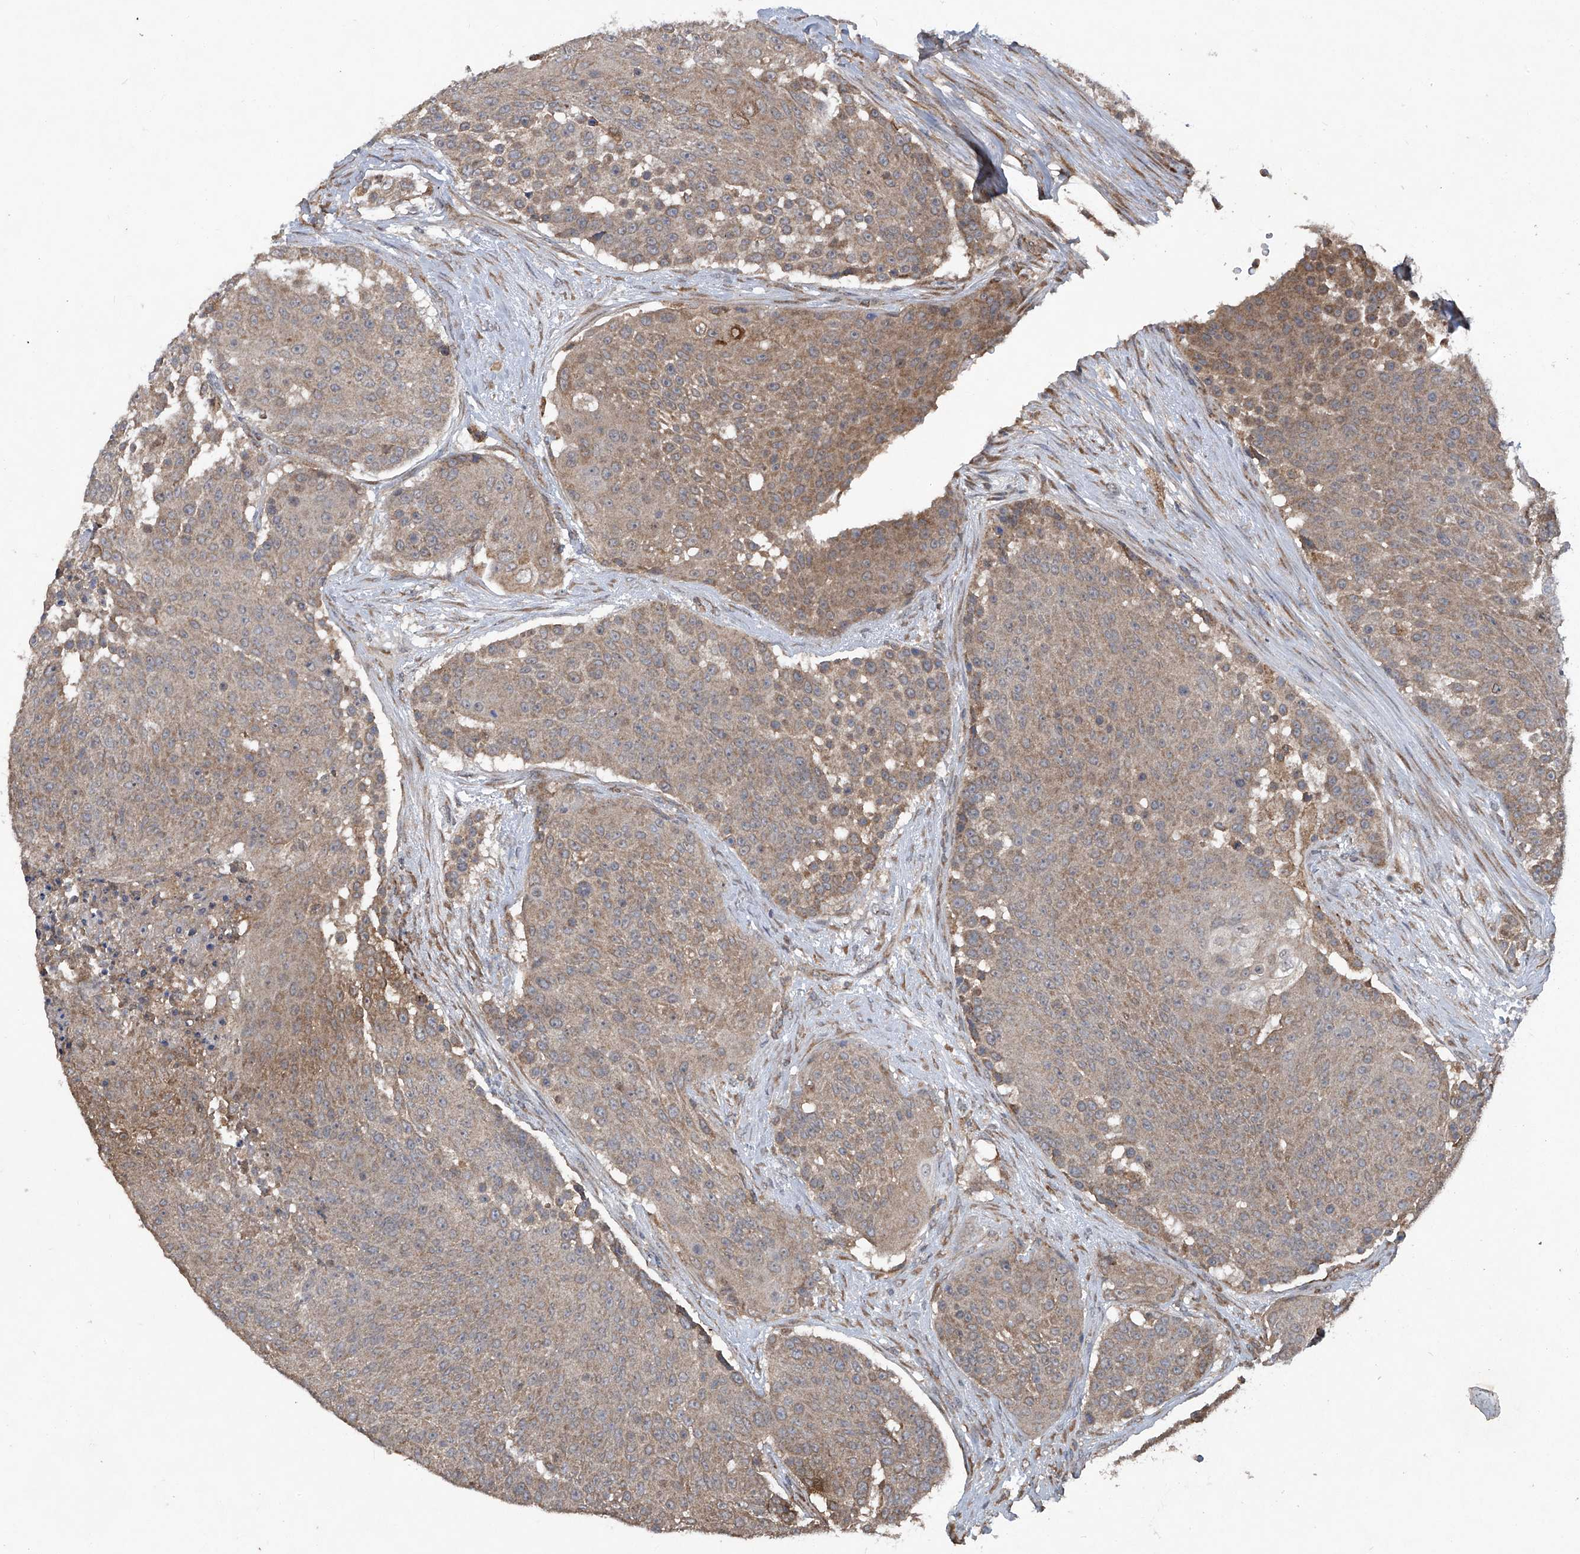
{"staining": {"intensity": "weak", "quantity": "25%-75%", "location": "cytoplasmic/membranous"}, "tissue": "urothelial cancer", "cell_type": "Tumor cells", "image_type": "cancer", "snomed": [{"axis": "morphology", "description": "Urothelial carcinoma, High grade"}, {"axis": "topography", "description": "Urinary bladder"}], "caption": "Urothelial carcinoma (high-grade) tissue shows weak cytoplasmic/membranous staining in approximately 25%-75% of tumor cells, visualized by immunohistochemistry.", "gene": "SUMF2", "patient": {"sex": "female", "age": 63}}